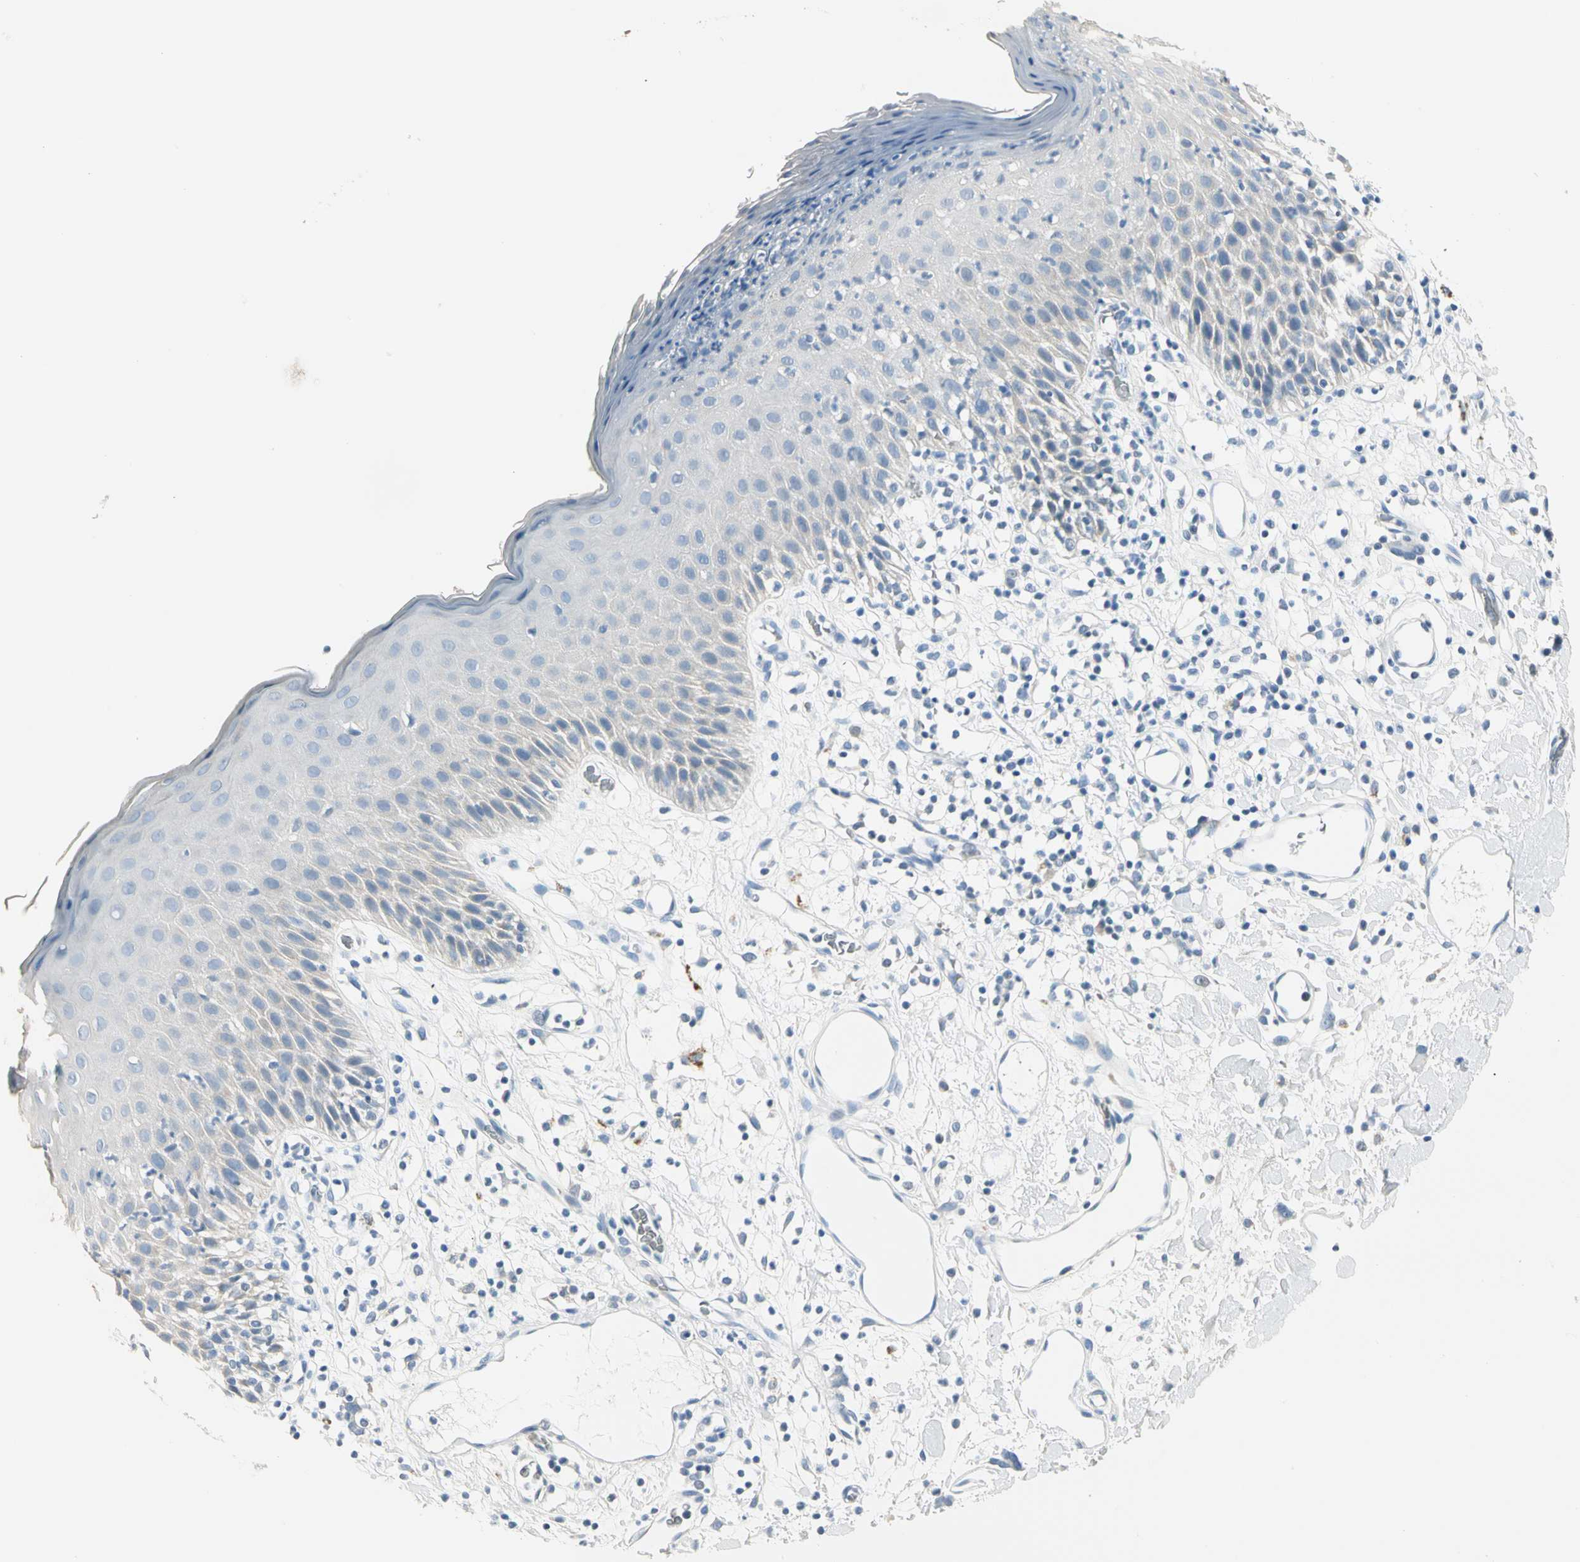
{"staining": {"intensity": "negative", "quantity": "none", "location": "none"}, "tissue": "skin", "cell_type": "Epidermal cells", "image_type": "normal", "snomed": [{"axis": "morphology", "description": "Normal tissue, NOS"}, {"axis": "topography", "description": "Vulva"}, {"axis": "topography", "description": "Peripheral nerve tissue"}], "caption": "DAB immunohistochemical staining of benign skin demonstrates no significant staining in epidermal cells.", "gene": "CA1", "patient": {"sex": "female", "age": 68}}